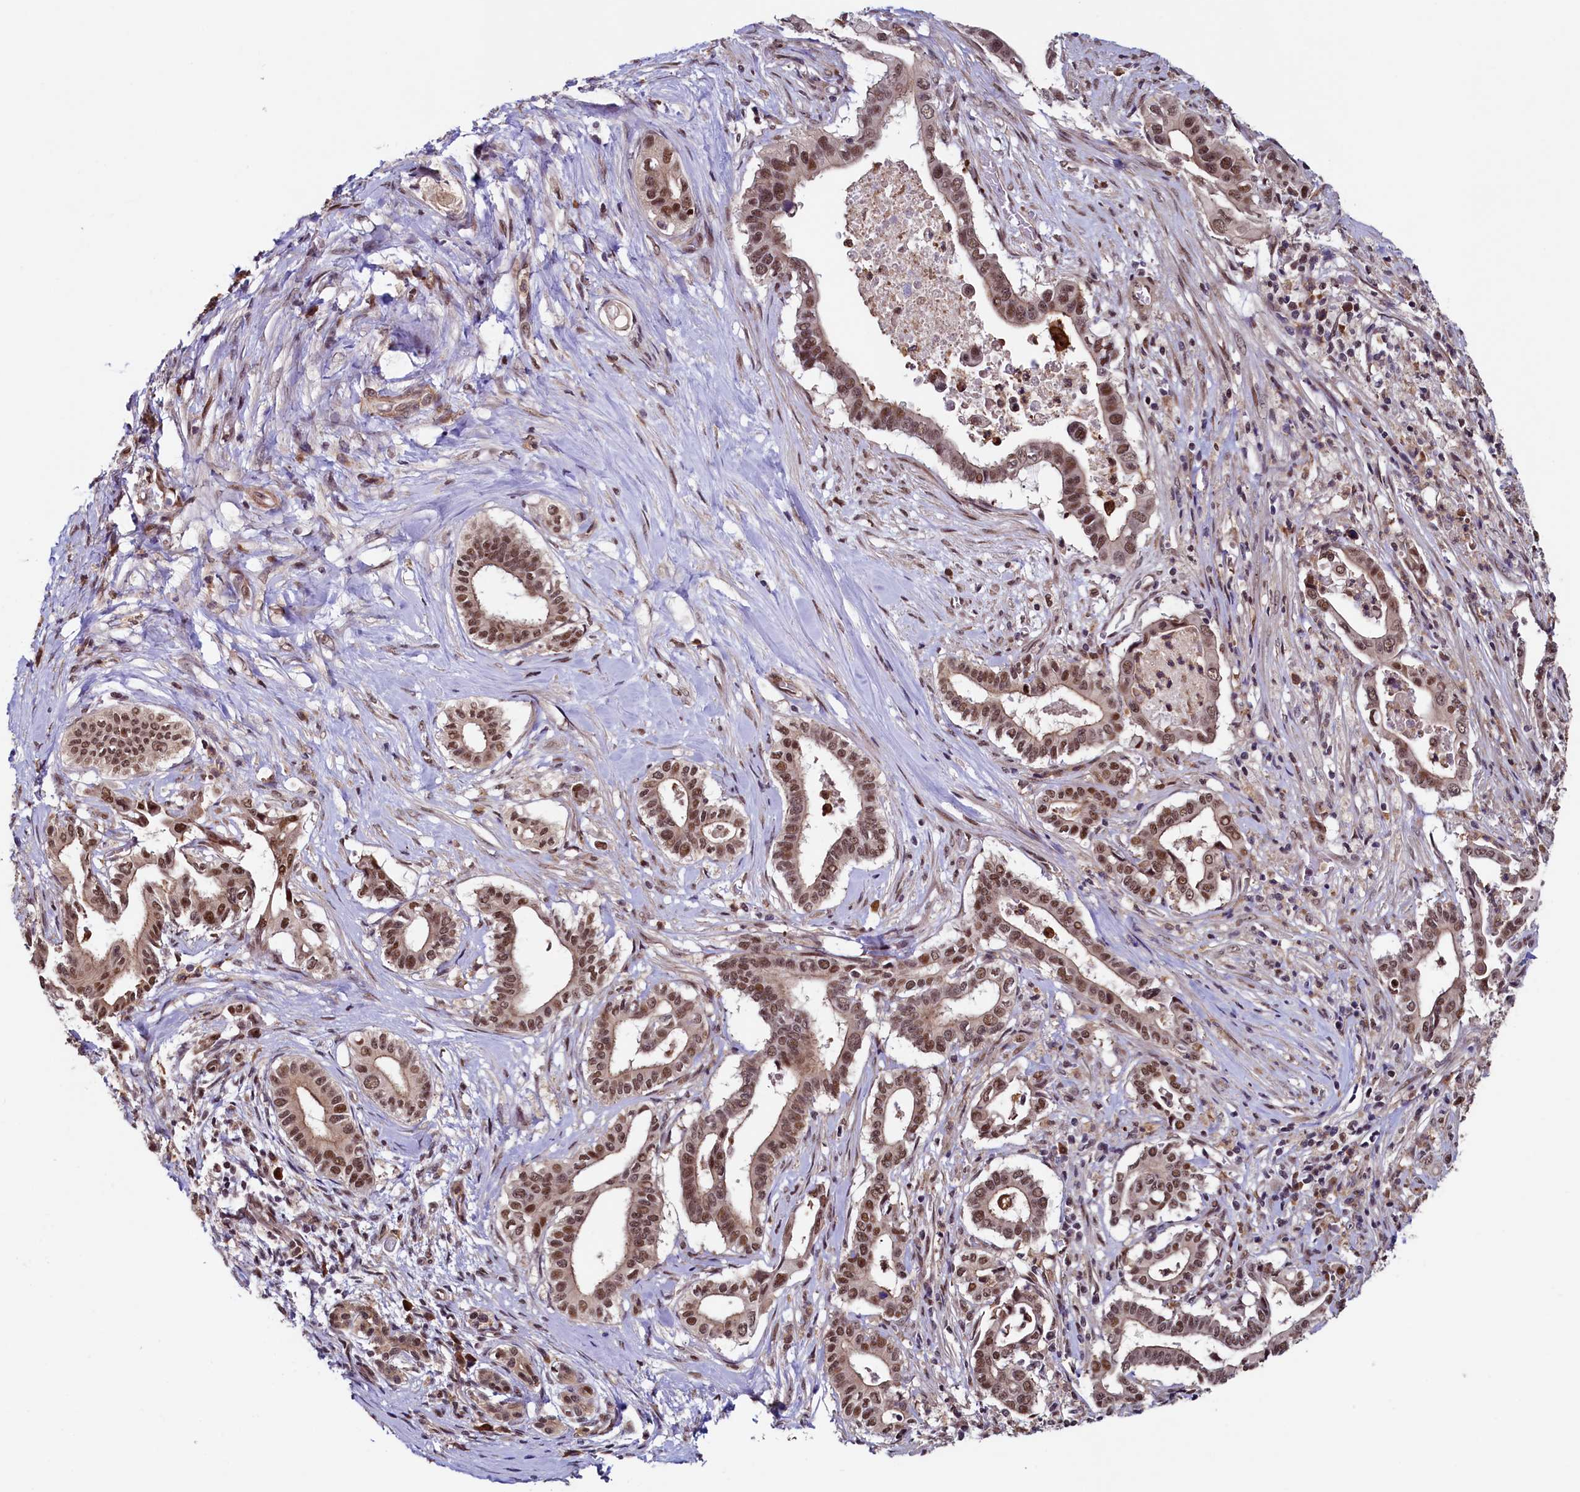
{"staining": {"intensity": "moderate", "quantity": ">75%", "location": "cytoplasmic/membranous,nuclear"}, "tissue": "pancreatic cancer", "cell_type": "Tumor cells", "image_type": "cancer", "snomed": [{"axis": "morphology", "description": "Adenocarcinoma, NOS"}, {"axis": "topography", "description": "Pancreas"}], "caption": "Adenocarcinoma (pancreatic) was stained to show a protein in brown. There is medium levels of moderate cytoplasmic/membranous and nuclear positivity in approximately >75% of tumor cells. Immunohistochemistry (ihc) stains the protein in brown and the nuclei are stained blue.", "gene": "LEO1", "patient": {"sex": "female", "age": 77}}